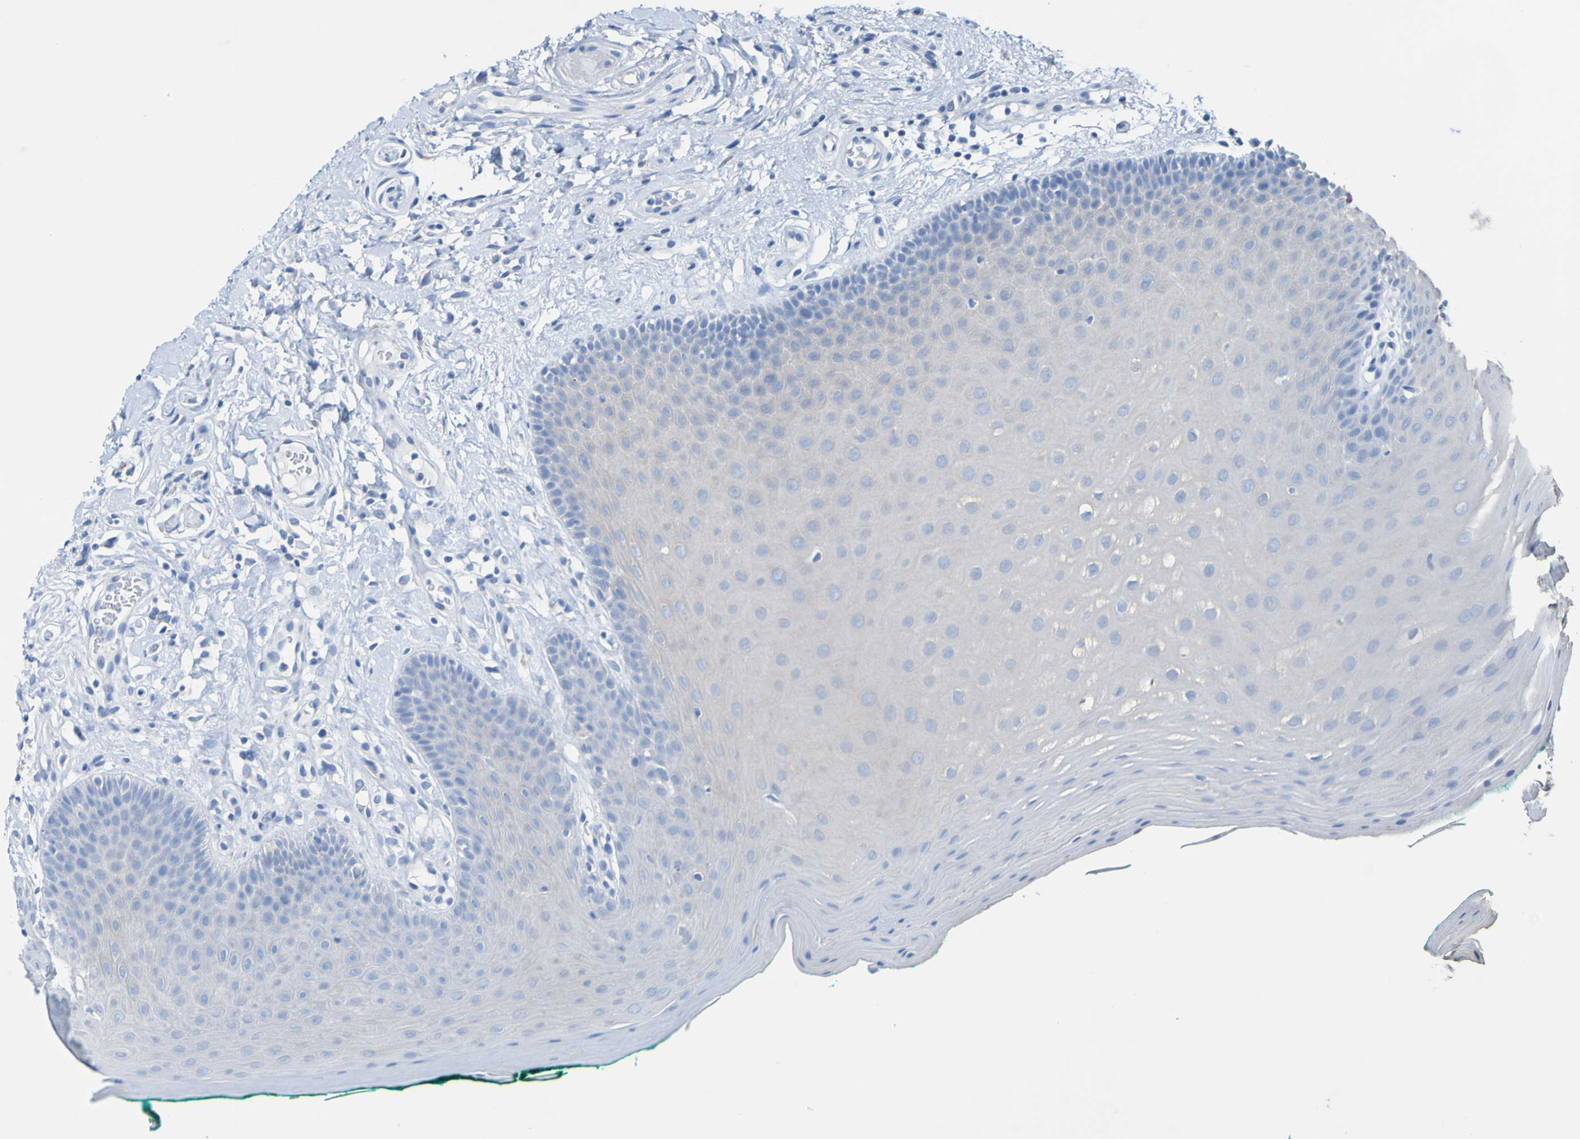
{"staining": {"intensity": "negative", "quantity": "none", "location": "none"}, "tissue": "oral mucosa", "cell_type": "Squamous epithelial cells", "image_type": "normal", "snomed": [{"axis": "morphology", "description": "Normal tissue, NOS"}, {"axis": "topography", "description": "Skeletal muscle"}, {"axis": "topography", "description": "Oral tissue"}], "caption": "The histopathology image demonstrates no staining of squamous epithelial cells in unremarkable oral mucosa. (DAB IHC visualized using brightfield microscopy, high magnification).", "gene": "ACMSD", "patient": {"sex": "male", "age": 58}}